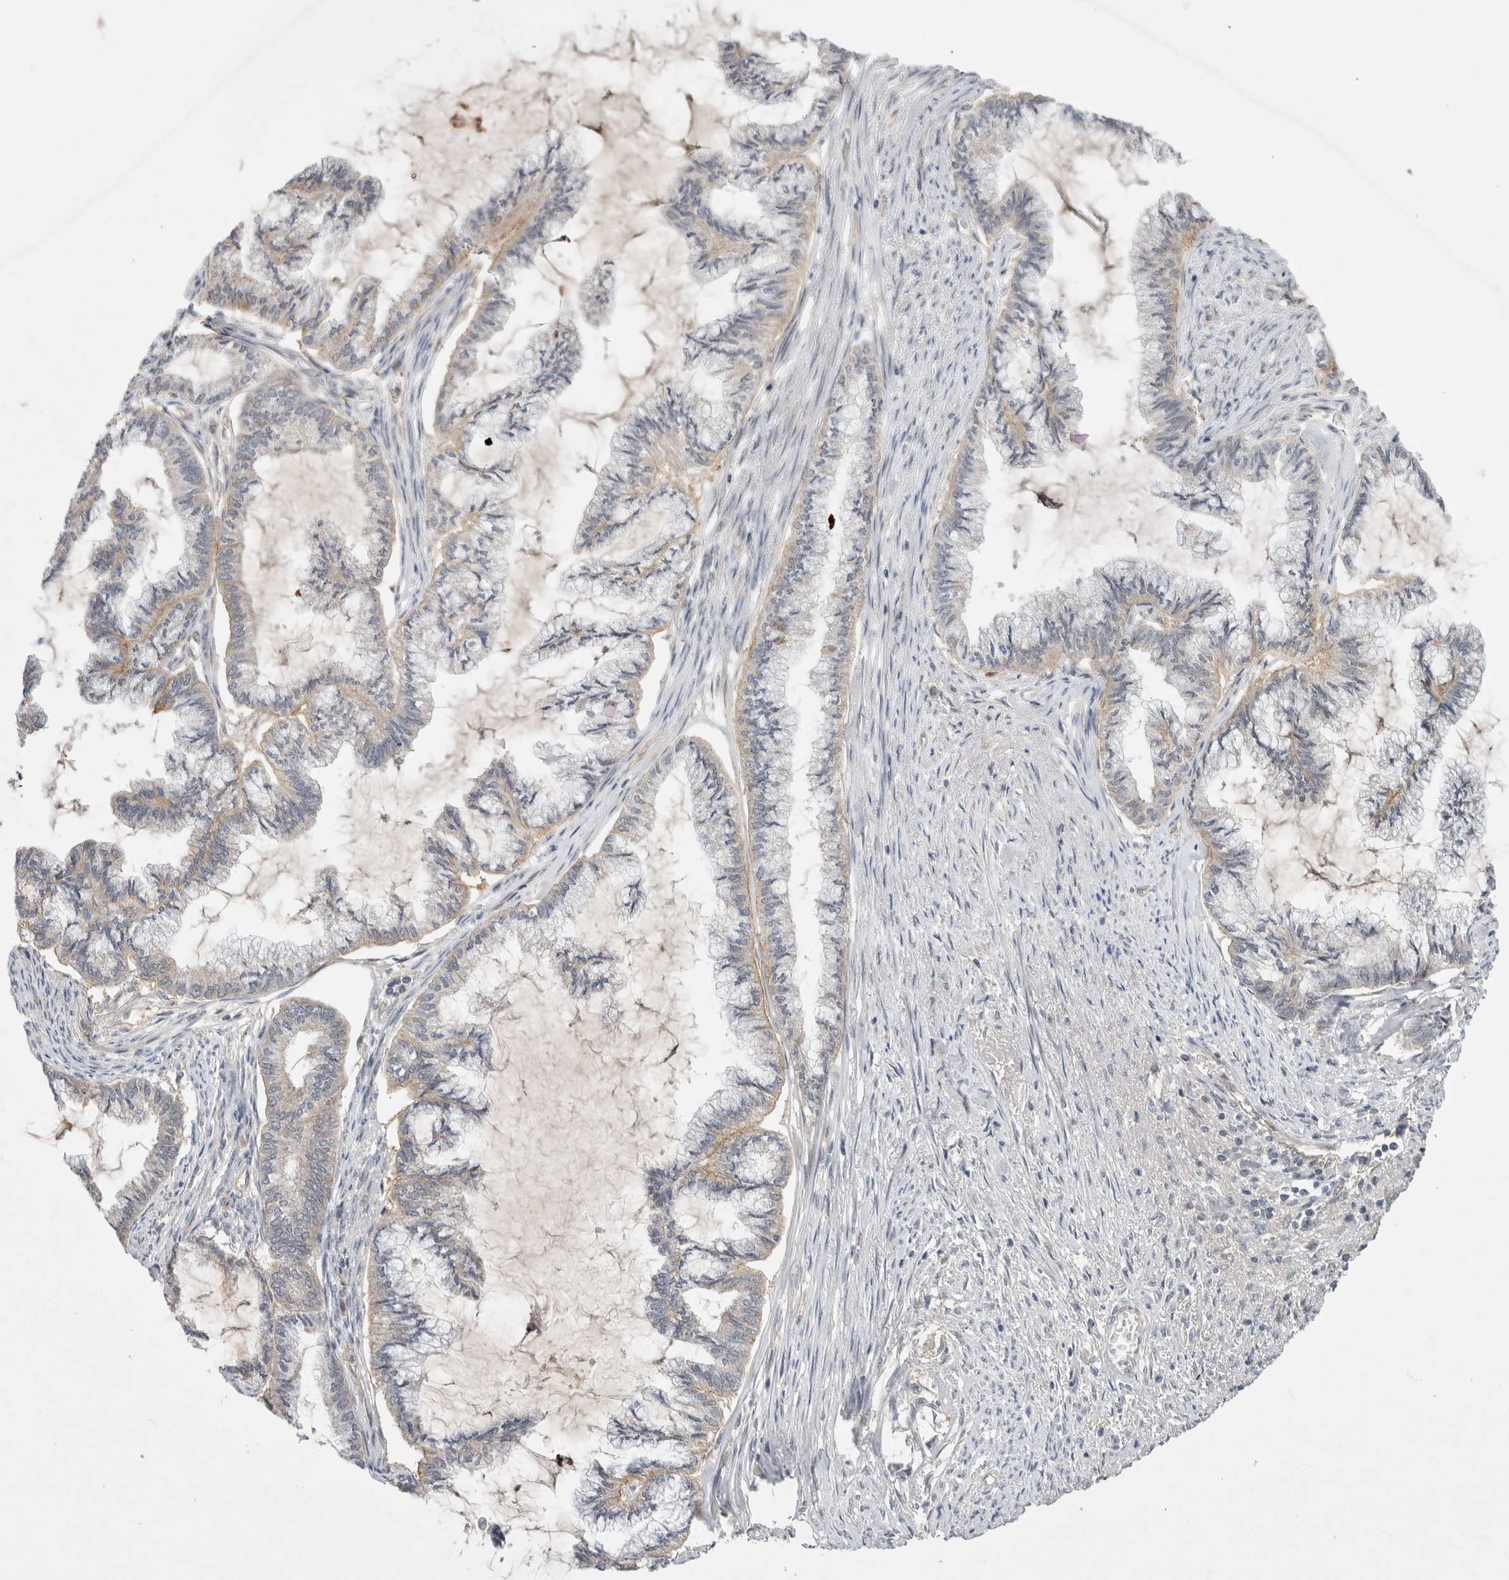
{"staining": {"intensity": "weak", "quantity": "<25%", "location": "cytoplasmic/membranous"}, "tissue": "endometrial cancer", "cell_type": "Tumor cells", "image_type": "cancer", "snomed": [{"axis": "morphology", "description": "Adenocarcinoma, NOS"}, {"axis": "topography", "description": "Endometrium"}], "caption": "Immunohistochemical staining of human endometrial cancer (adenocarcinoma) exhibits no significant staining in tumor cells.", "gene": "CERS3", "patient": {"sex": "female", "age": 86}}